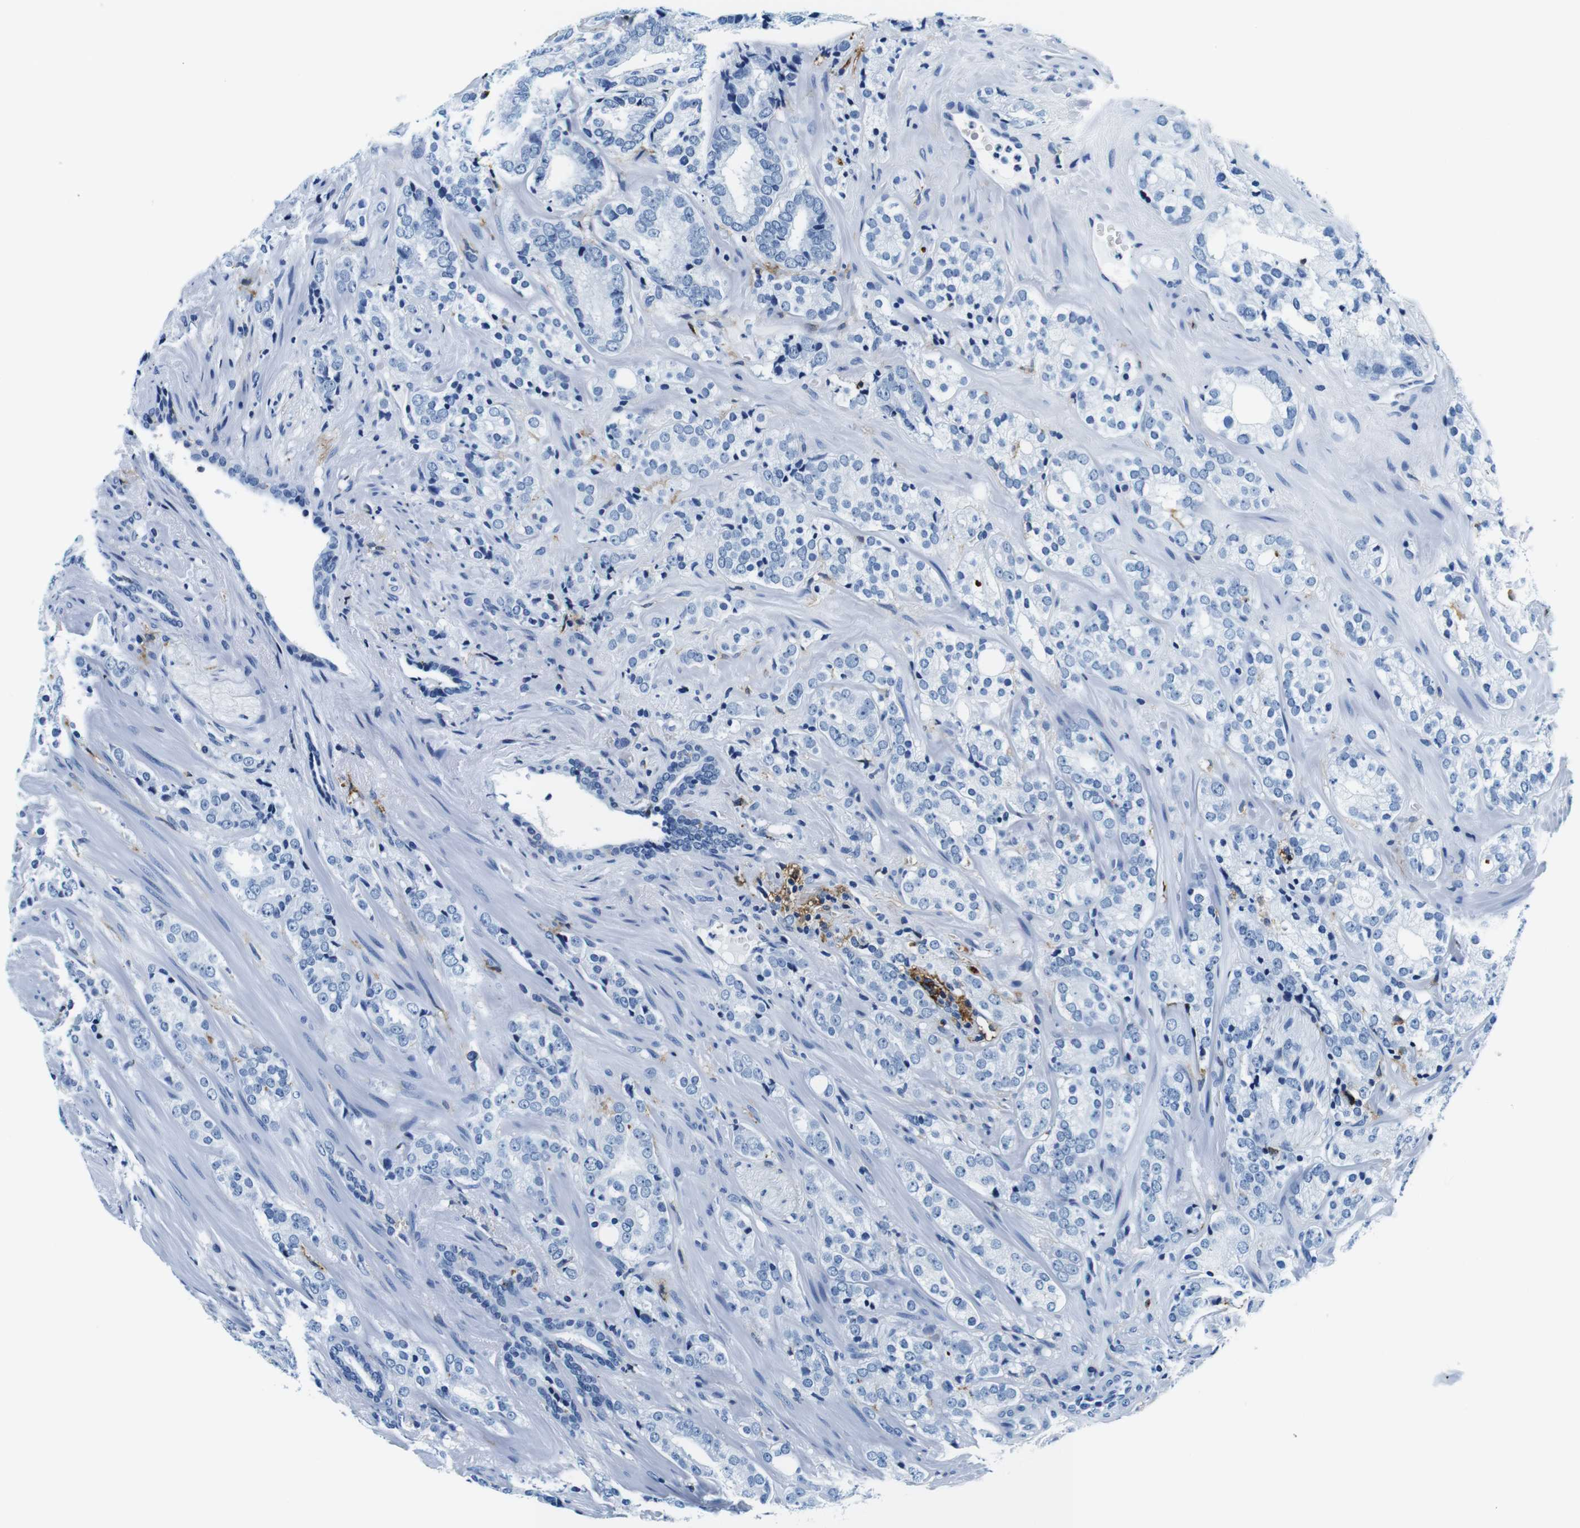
{"staining": {"intensity": "negative", "quantity": "none", "location": "none"}, "tissue": "prostate cancer", "cell_type": "Tumor cells", "image_type": "cancer", "snomed": [{"axis": "morphology", "description": "Adenocarcinoma, High grade"}, {"axis": "topography", "description": "Prostate"}], "caption": "Adenocarcinoma (high-grade) (prostate) stained for a protein using immunohistochemistry (IHC) shows no staining tumor cells.", "gene": "HLA-DRB1", "patient": {"sex": "male", "age": 71}}